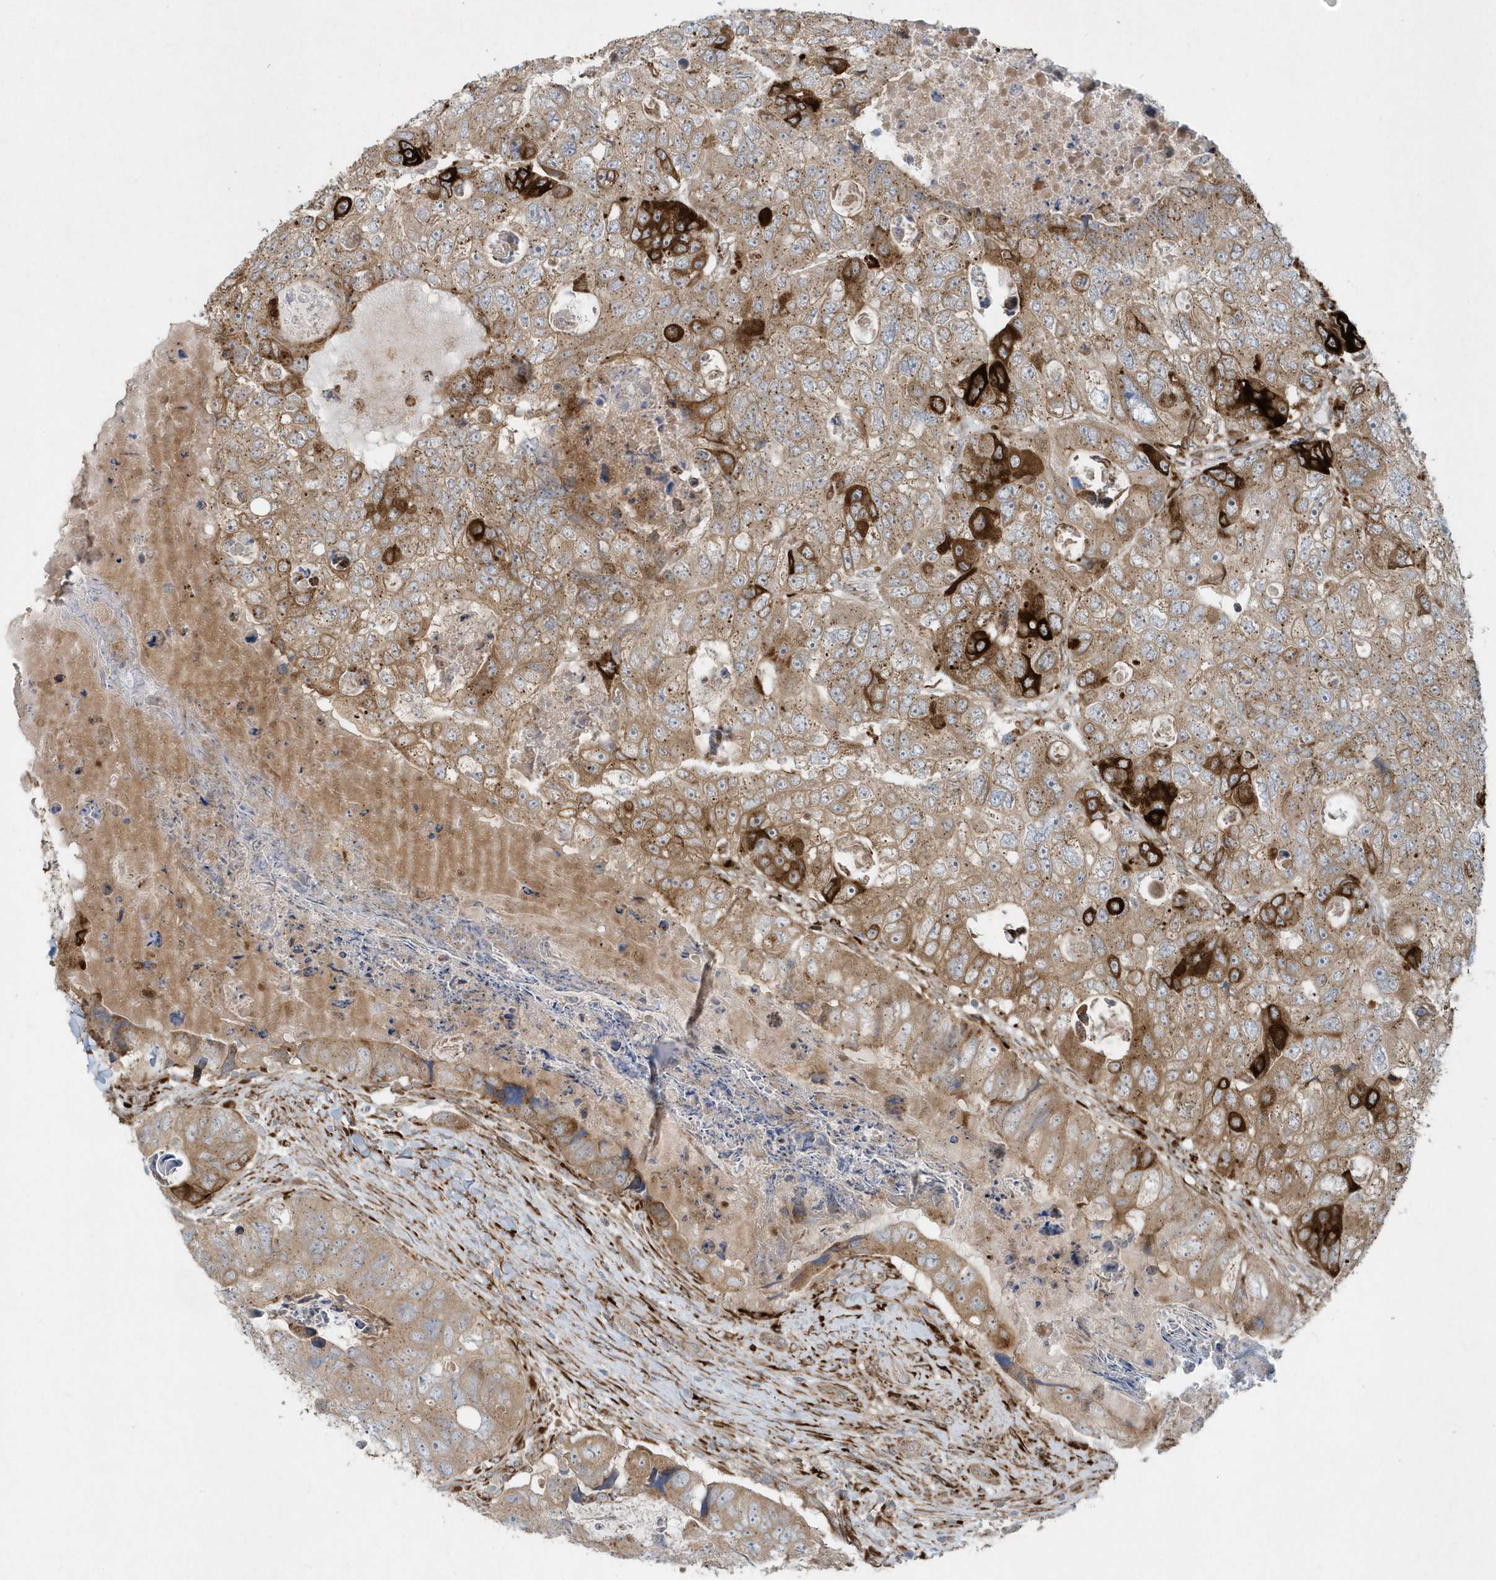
{"staining": {"intensity": "moderate", "quantity": ">75%", "location": "cytoplasmic/membranous"}, "tissue": "colorectal cancer", "cell_type": "Tumor cells", "image_type": "cancer", "snomed": [{"axis": "morphology", "description": "Adenocarcinoma, NOS"}, {"axis": "topography", "description": "Rectum"}], "caption": "A brown stain highlights moderate cytoplasmic/membranous expression of a protein in adenocarcinoma (colorectal) tumor cells.", "gene": "FAM98A", "patient": {"sex": "male", "age": 59}}